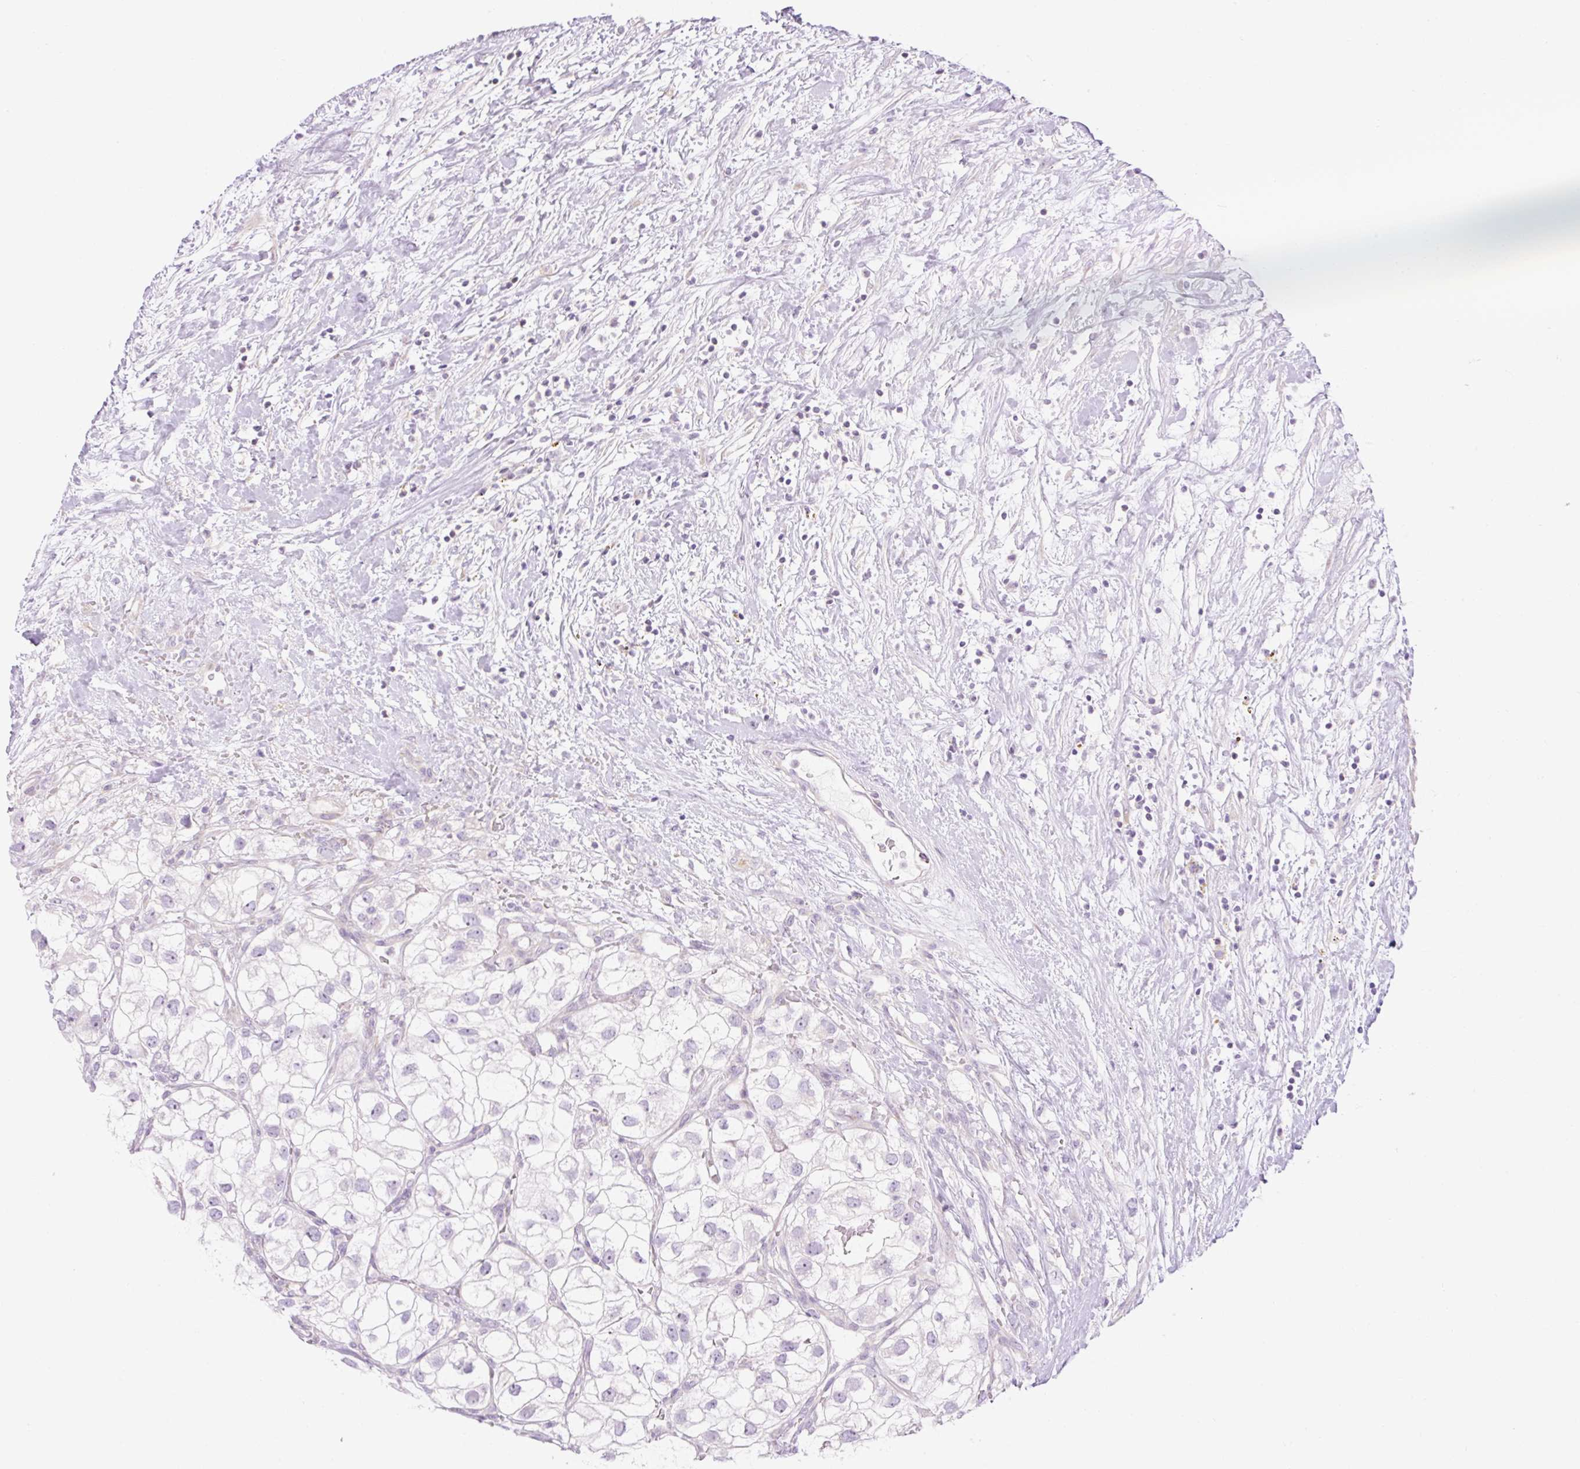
{"staining": {"intensity": "negative", "quantity": "none", "location": "none"}, "tissue": "renal cancer", "cell_type": "Tumor cells", "image_type": "cancer", "snomed": [{"axis": "morphology", "description": "Adenocarcinoma, NOS"}, {"axis": "topography", "description": "Kidney"}], "caption": "A micrograph of adenocarcinoma (renal) stained for a protein demonstrates no brown staining in tumor cells.", "gene": "GRID2", "patient": {"sex": "male", "age": 59}}